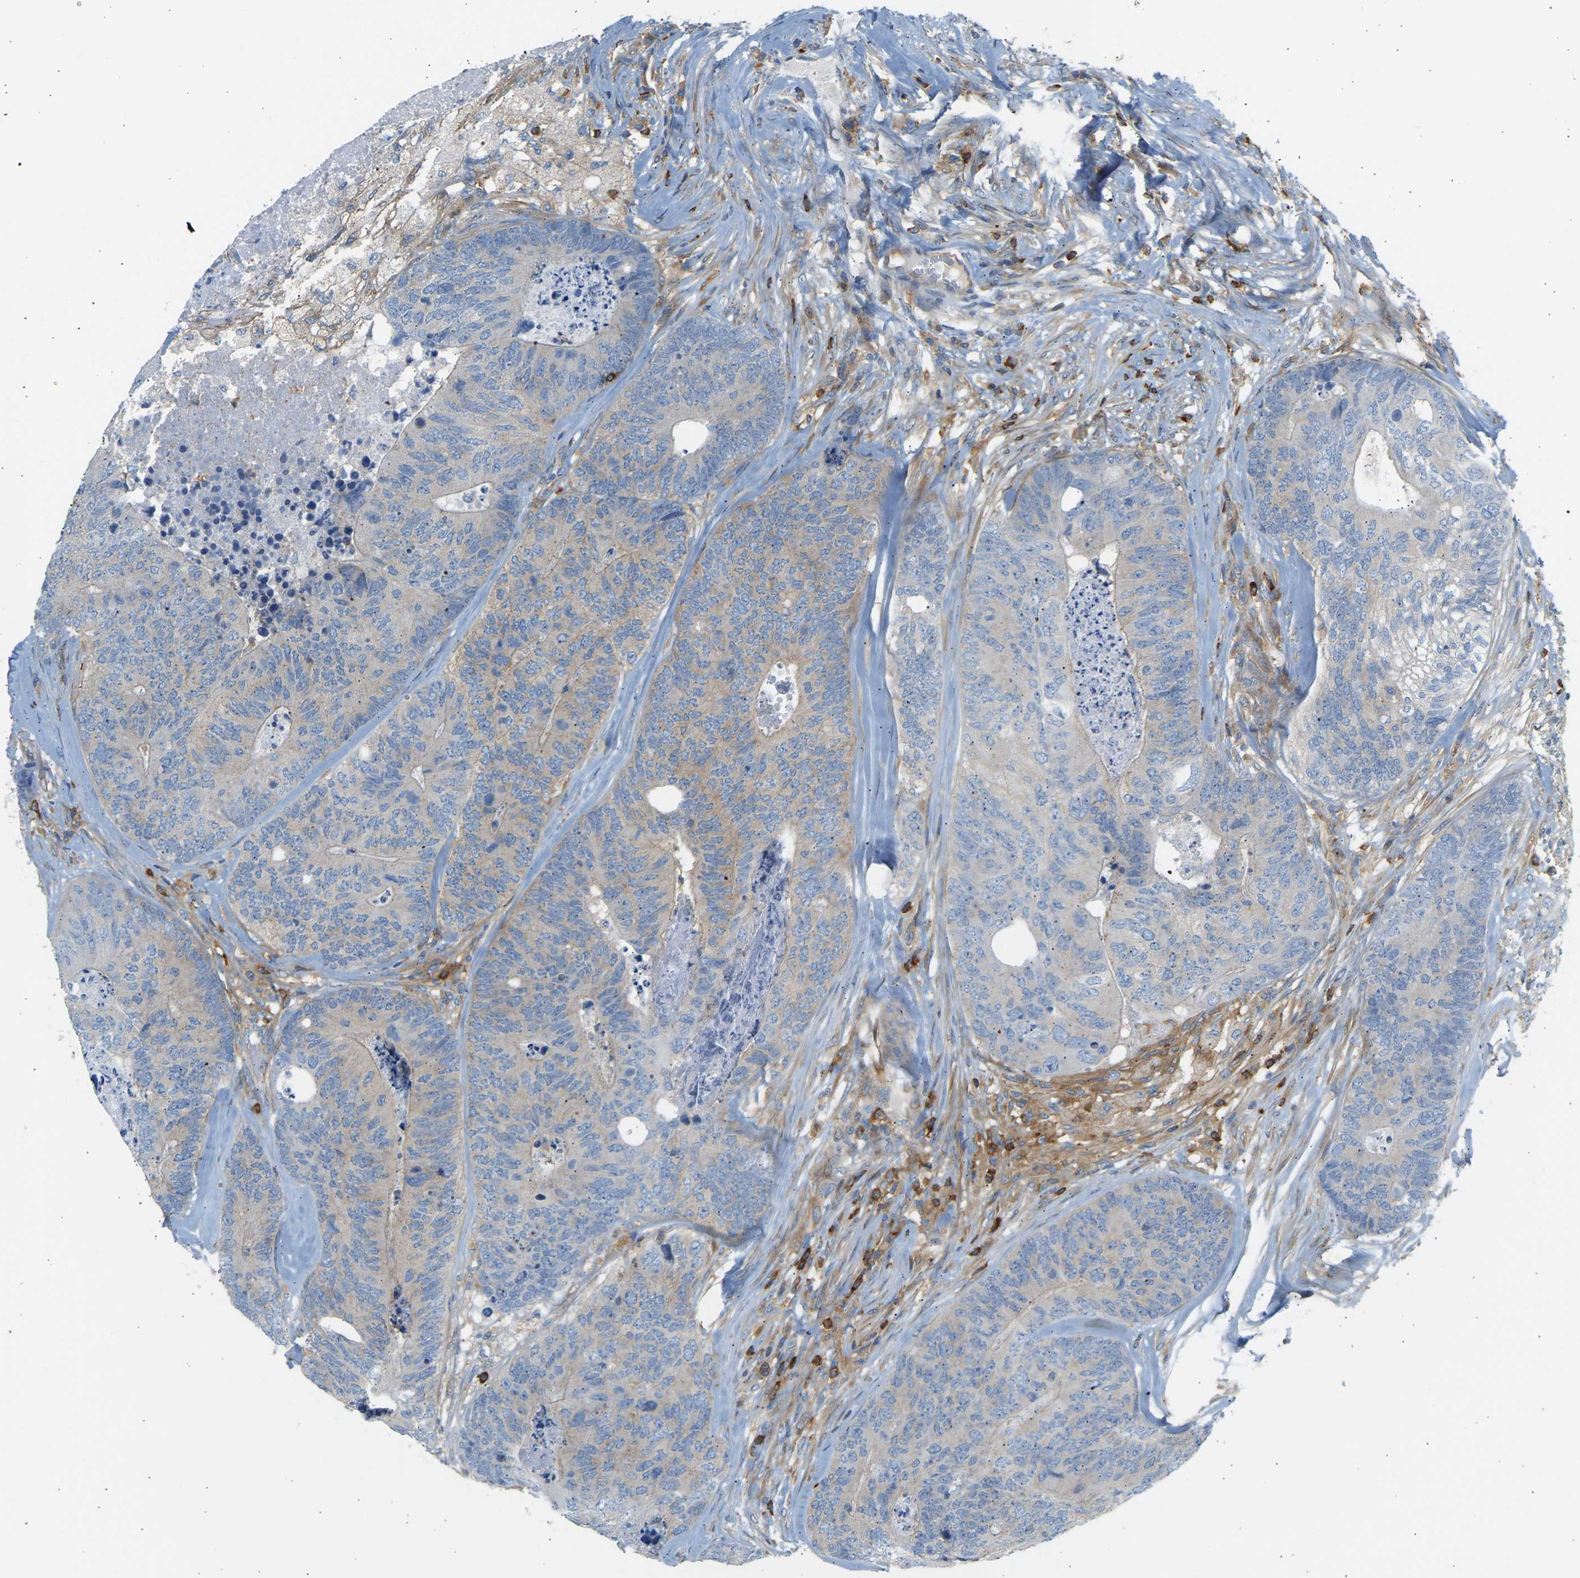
{"staining": {"intensity": "negative", "quantity": "none", "location": "none"}, "tissue": "colorectal cancer", "cell_type": "Tumor cells", "image_type": "cancer", "snomed": [{"axis": "morphology", "description": "Adenocarcinoma, NOS"}, {"axis": "topography", "description": "Colon"}], "caption": "The photomicrograph demonstrates no significant staining in tumor cells of colorectal cancer (adenocarcinoma). Brightfield microscopy of IHC stained with DAB (brown) and hematoxylin (blue), captured at high magnification.", "gene": "FNBP1", "patient": {"sex": "female", "age": 67}}